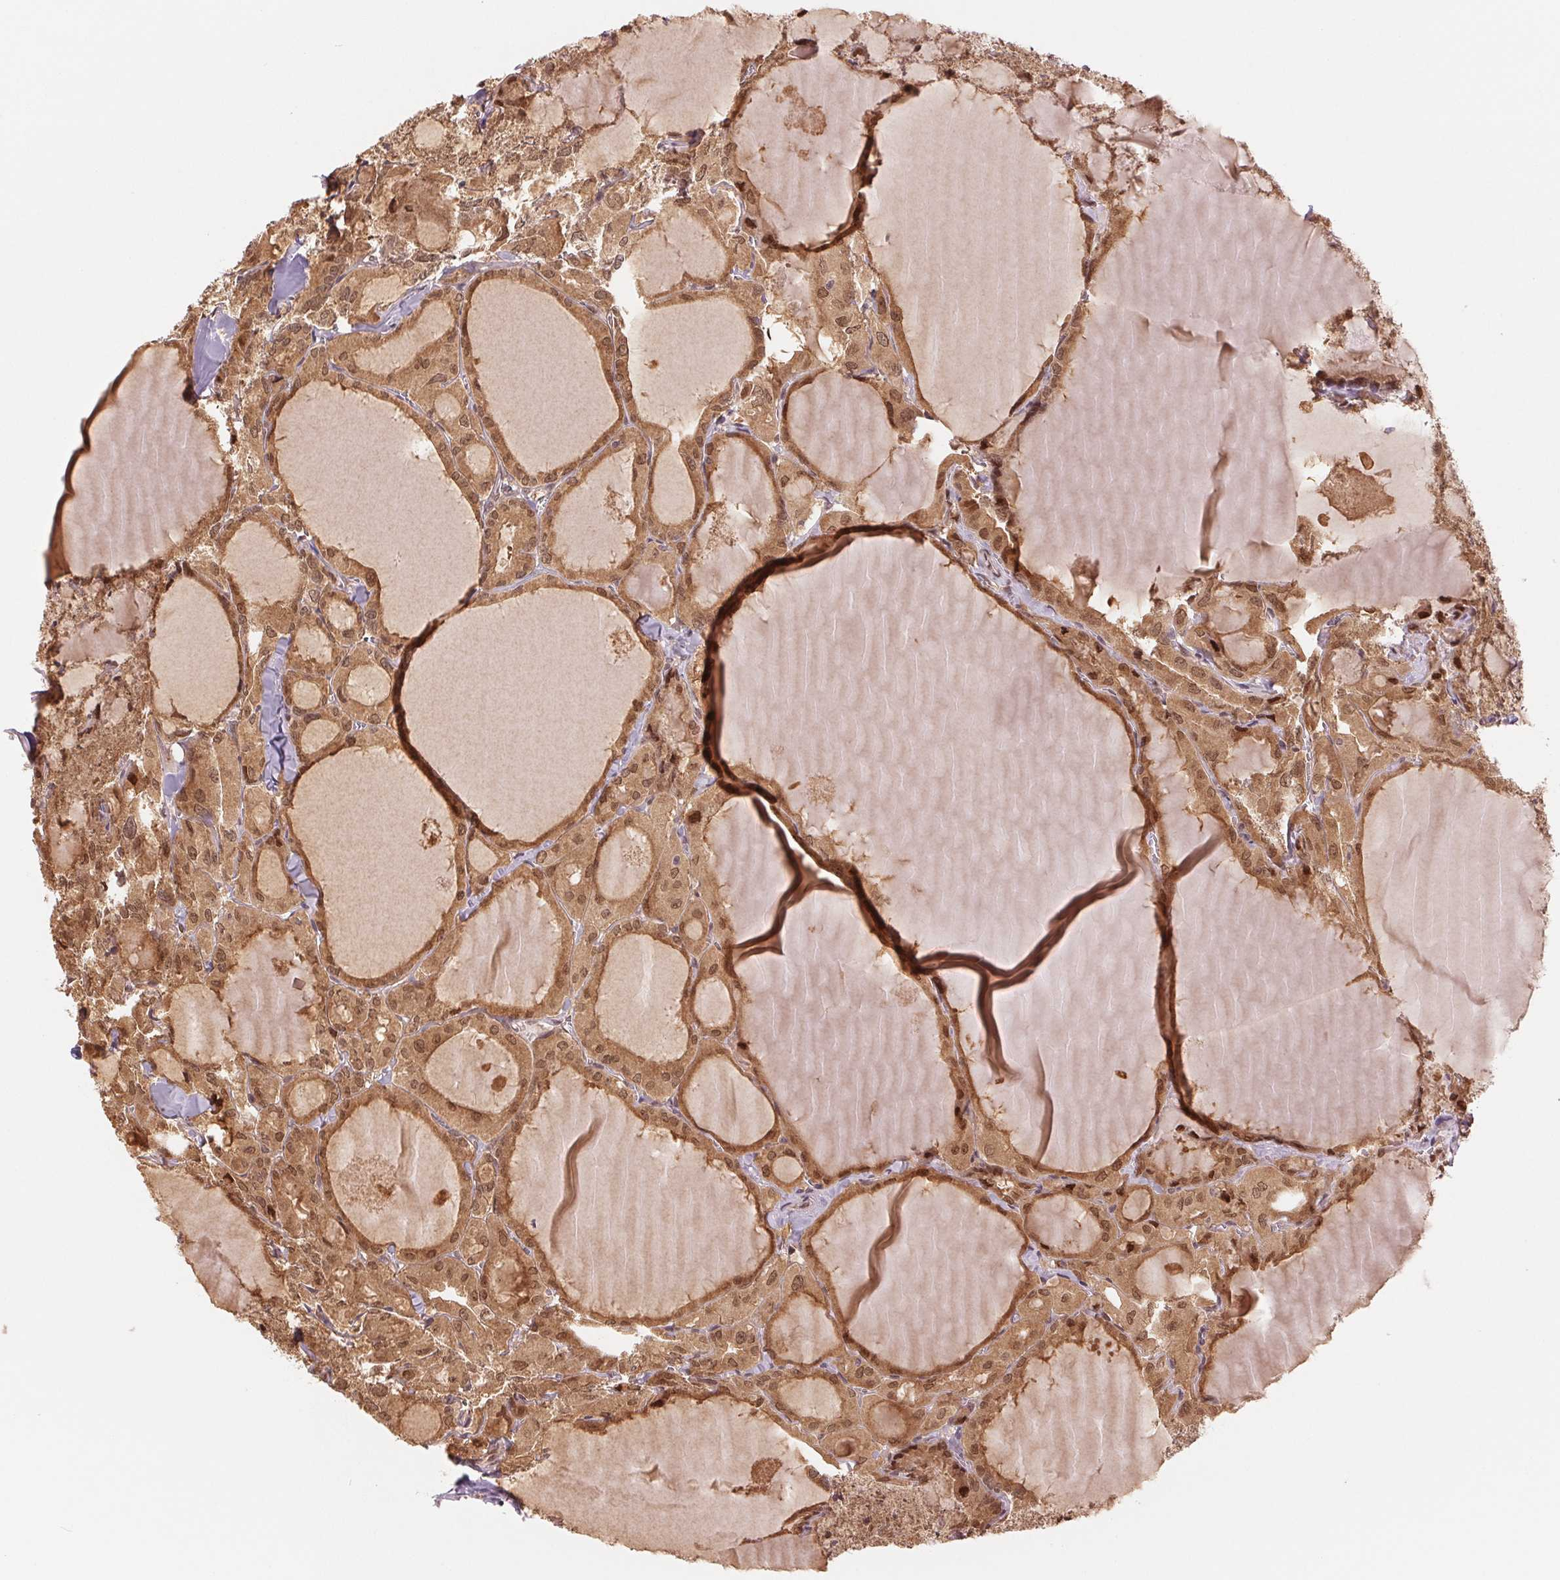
{"staining": {"intensity": "moderate", "quantity": ">75%", "location": "cytoplasmic/membranous,nuclear"}, "tissue": "thyroid cancer", "cell_type": "Tumor cells", "image_type": "cancer", "snomed": [{"axis": "morphology", "description": "Papillary adenocarcinoma, NOS"}, {"axis": "topography", "description": "Thyroid gland"}], "caption": "The histopathology image shows immunohistochemical staining of thyroid cancer. There is moderate cytoplasmic/membranous and nuclear positivity is appreciated in approximately >75% of tumor cells.", "gene": "ERI3", "patient": {"sex": "male", "age": 87}}